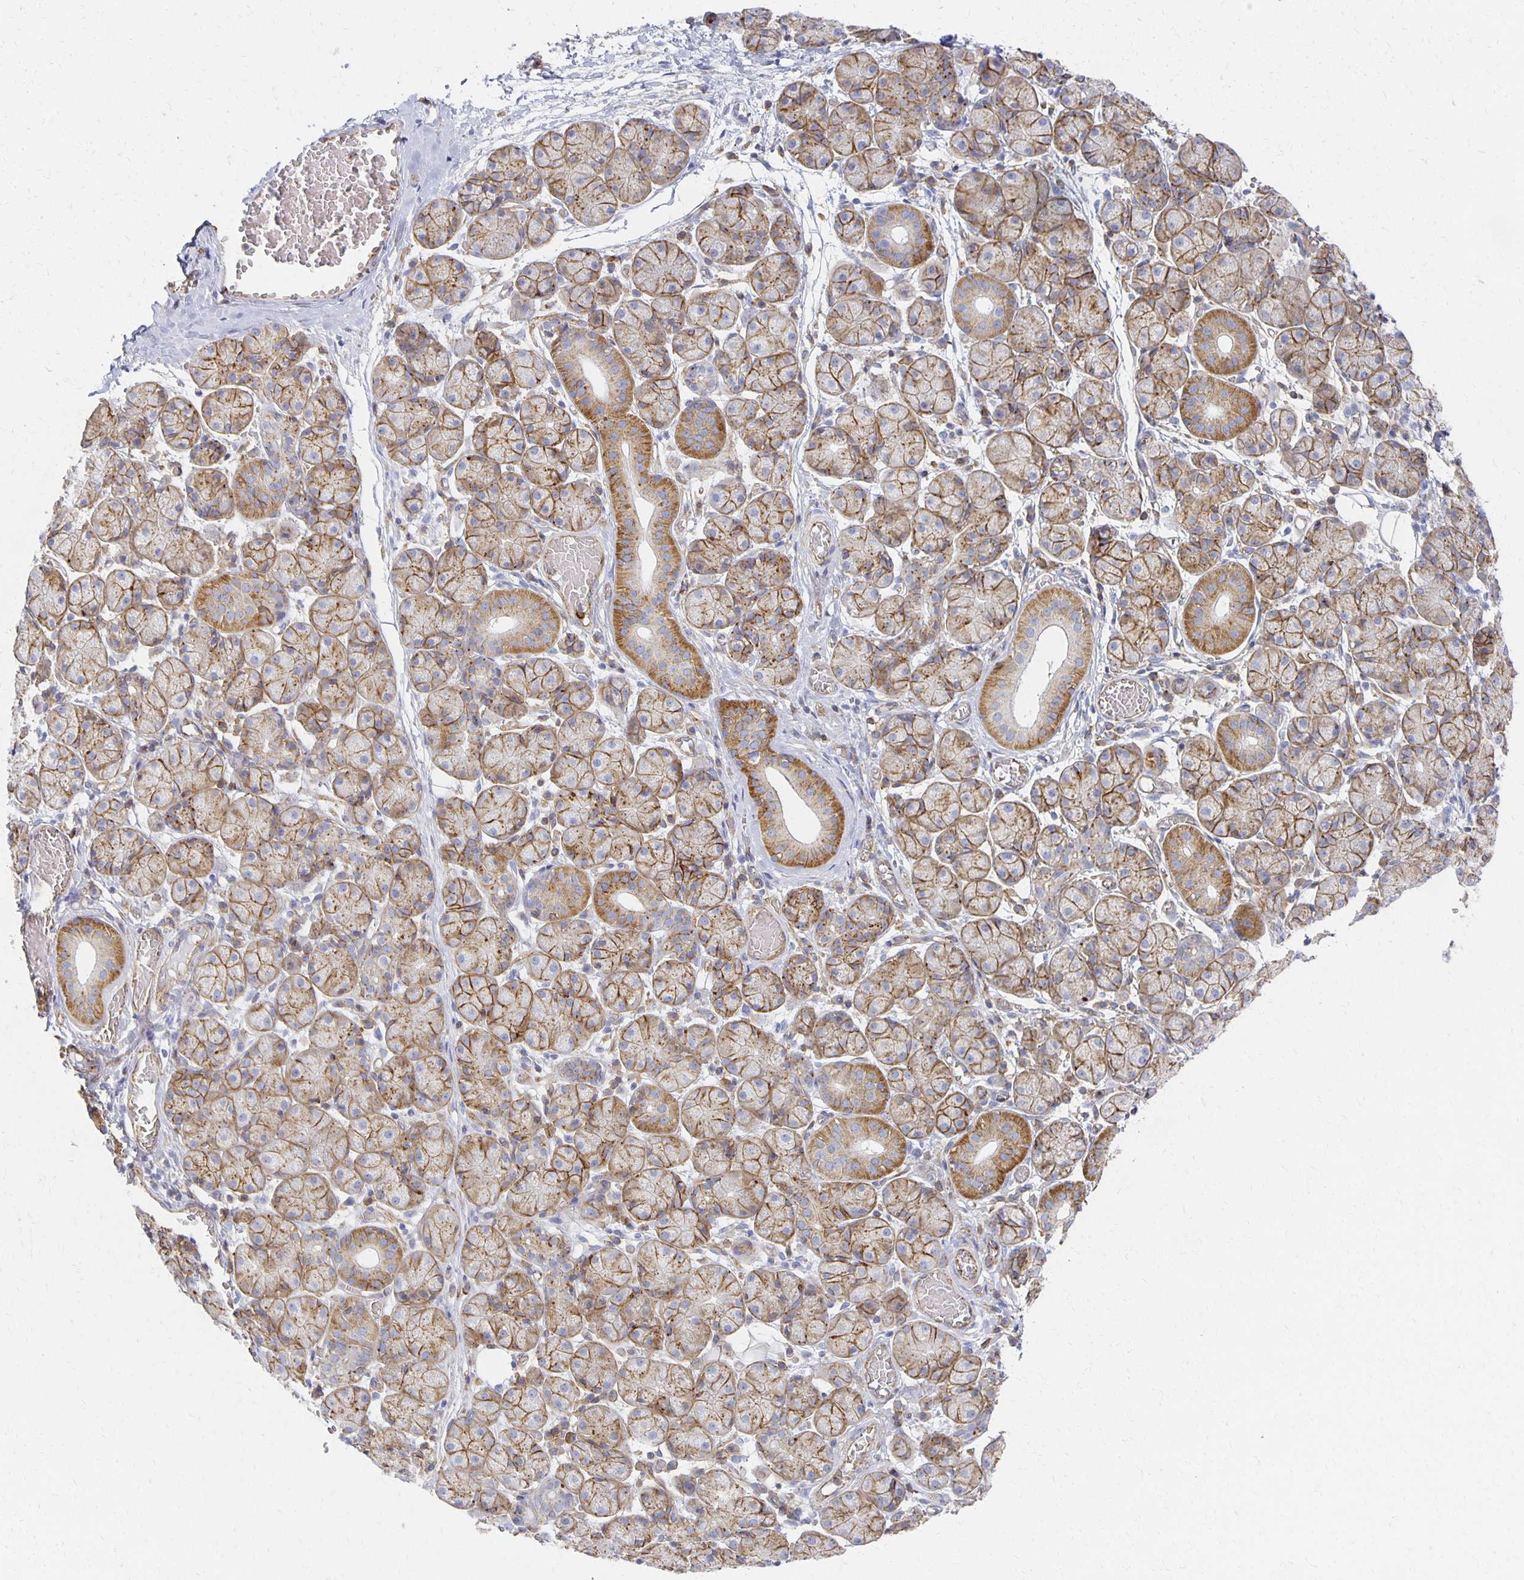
{"staining": {"intensity": "moderate", "quantity": ">75%", "location": "cytoplasmic/membranous"}, "tissue": "salivary gland", "cell_type": "Glandular cells", "image_type": "normal", "snomed": [{"axis": "morphology", "description": "Normal tissue, NOS"}, {"axis": "topography", "description": "Salivary gland"}], "caption": "IHC of benign human salivary gland demonstrates medium levels of moderate cytoplasmic/membranous expression in approximately >75% of glandular cells. The staining was performed using DAB to visualize the protein expression in brown, while the nuclei were stained in blue with hematoxylin (Magnification: 20x).", "gene": "TAAR1", "patient": {"sex": "female", "age": 24}}